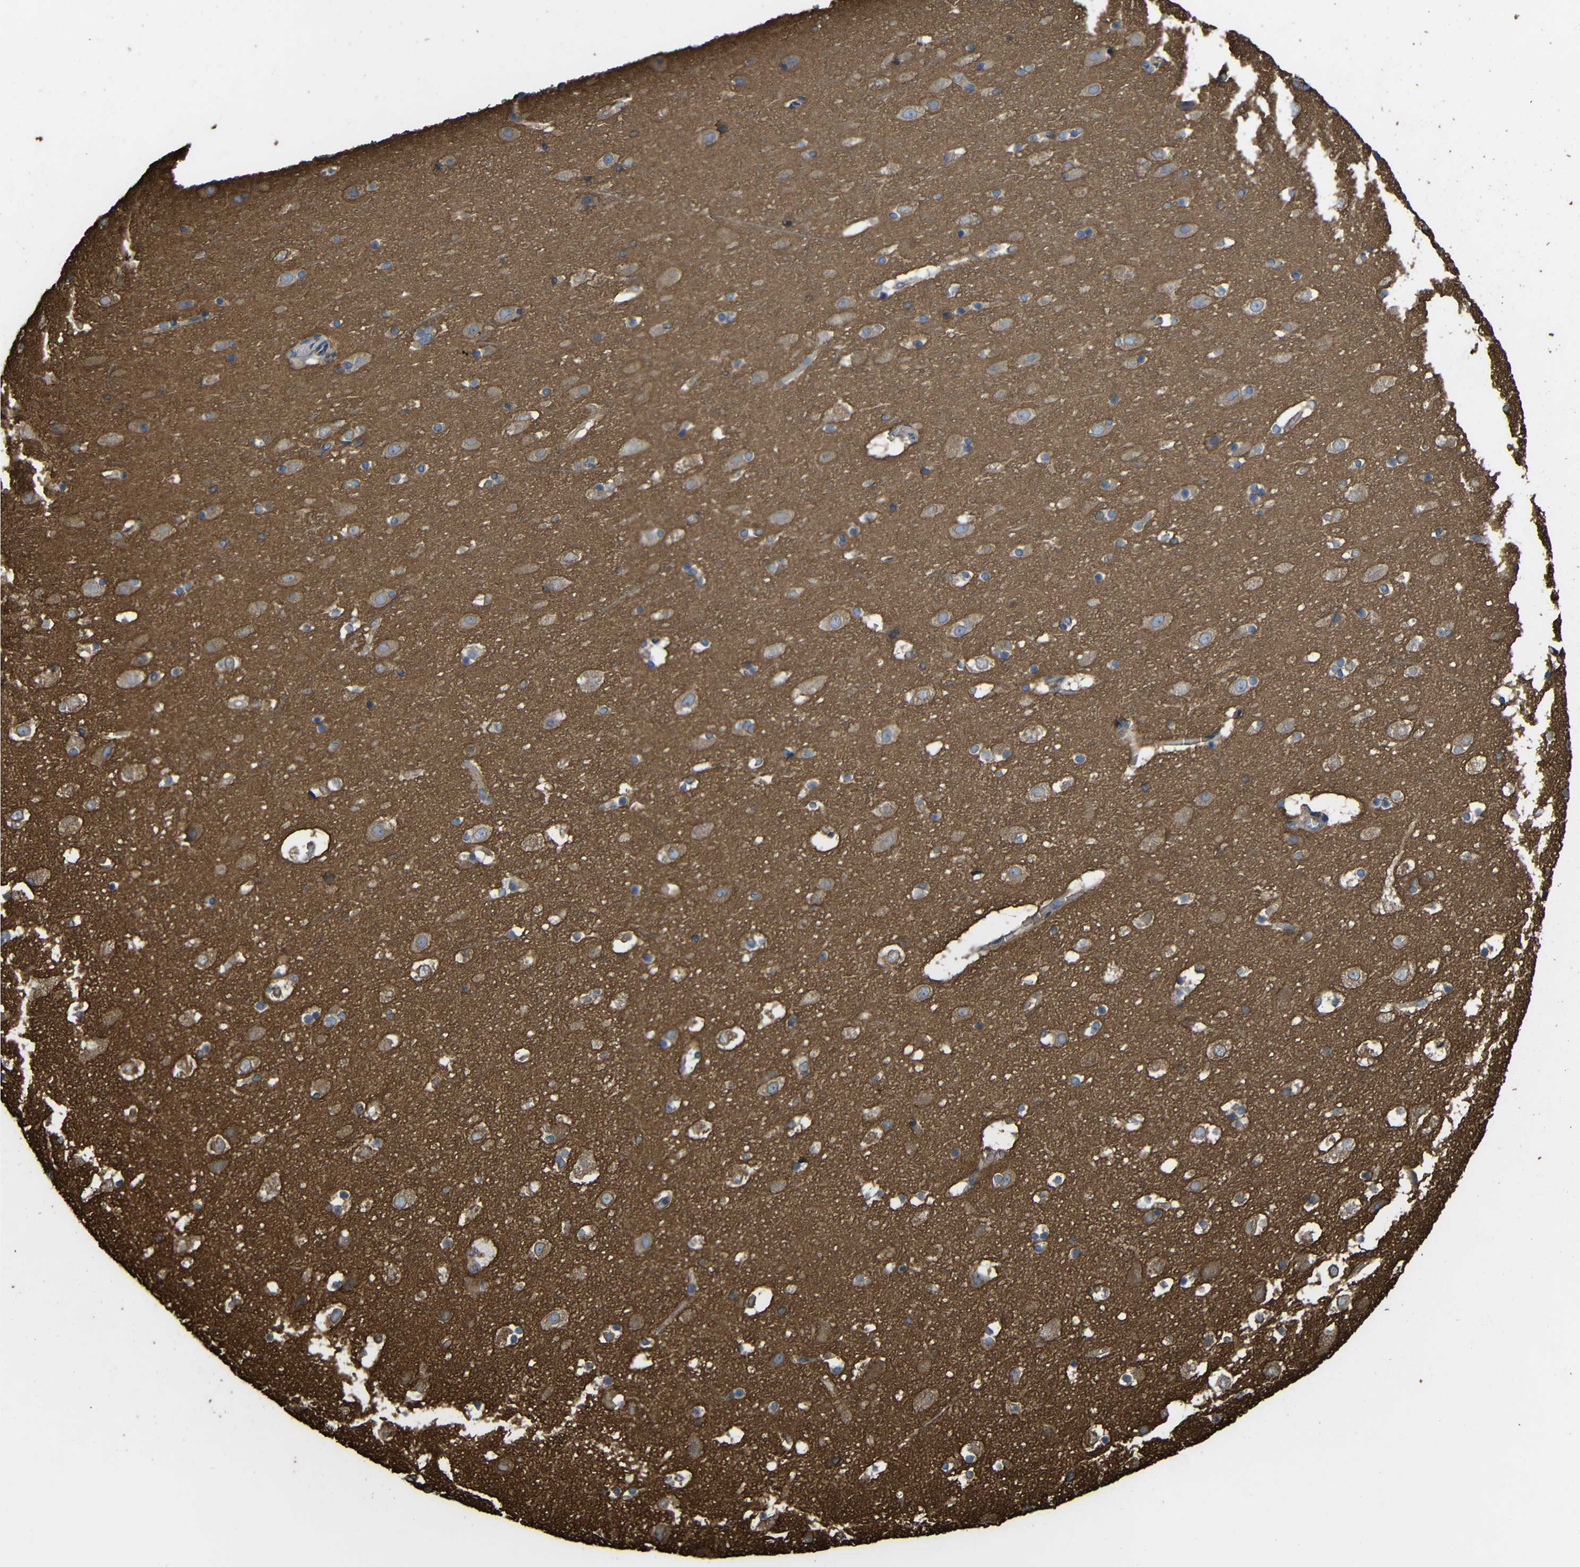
{"staining": {"intensity": "negative", "quantity": "none", "location": "none"}, "tissue": "cerebral cortex", "cell_type": "Endothelial cells", "image_type": "normal", "snomed": [{"axis": "morphology", "description": "Normal tissue, NOS"}, {"axis": "topography", "description": "Cerebral cortex"}], "caption": "High power microscopy photomicrograph of an immunohistochemistry (IHC) image of normal cerebral cortex, revealing no significant staining in endothelial cells.", "gene": "TREM2", "patient": {"sex": "male", "age": 45}}